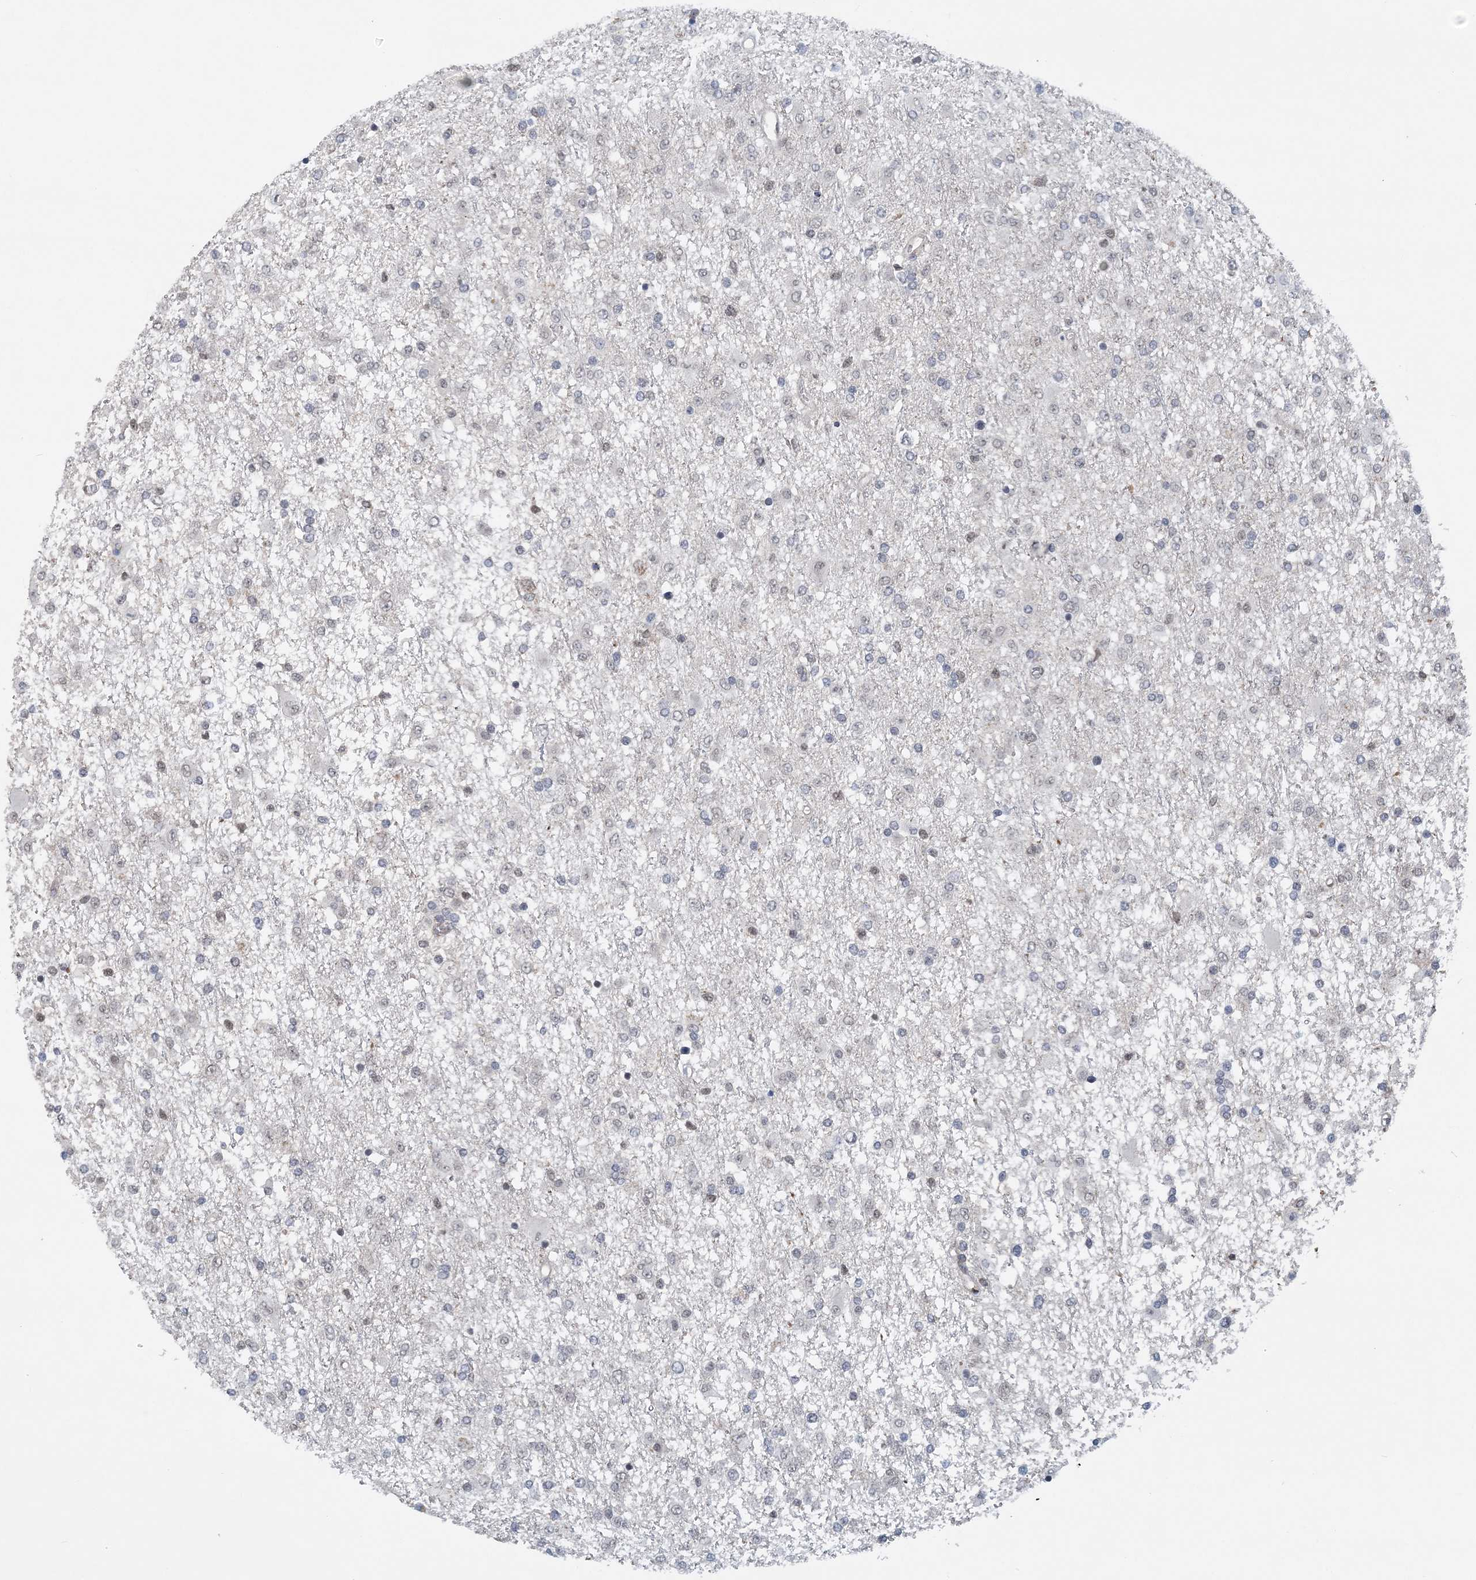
{"staining": {"intensity": "weak", "quantity": "<25%", "location": "nuclear"}, "tissue": "glioma", "cell_type": "Tumor cells", "image_type": "cancer", "snomed": [{"axis": "morphology", "description": "Glioma, malignant, Low grade"}, {"axis": "topography", "description": "Brain"}], "caption": "Glioma was stained to show a protein in brown. There is no significant staining in tumor cells.", "gene": "CCDC152", "patient": {"sex": "male", "age": 65}}